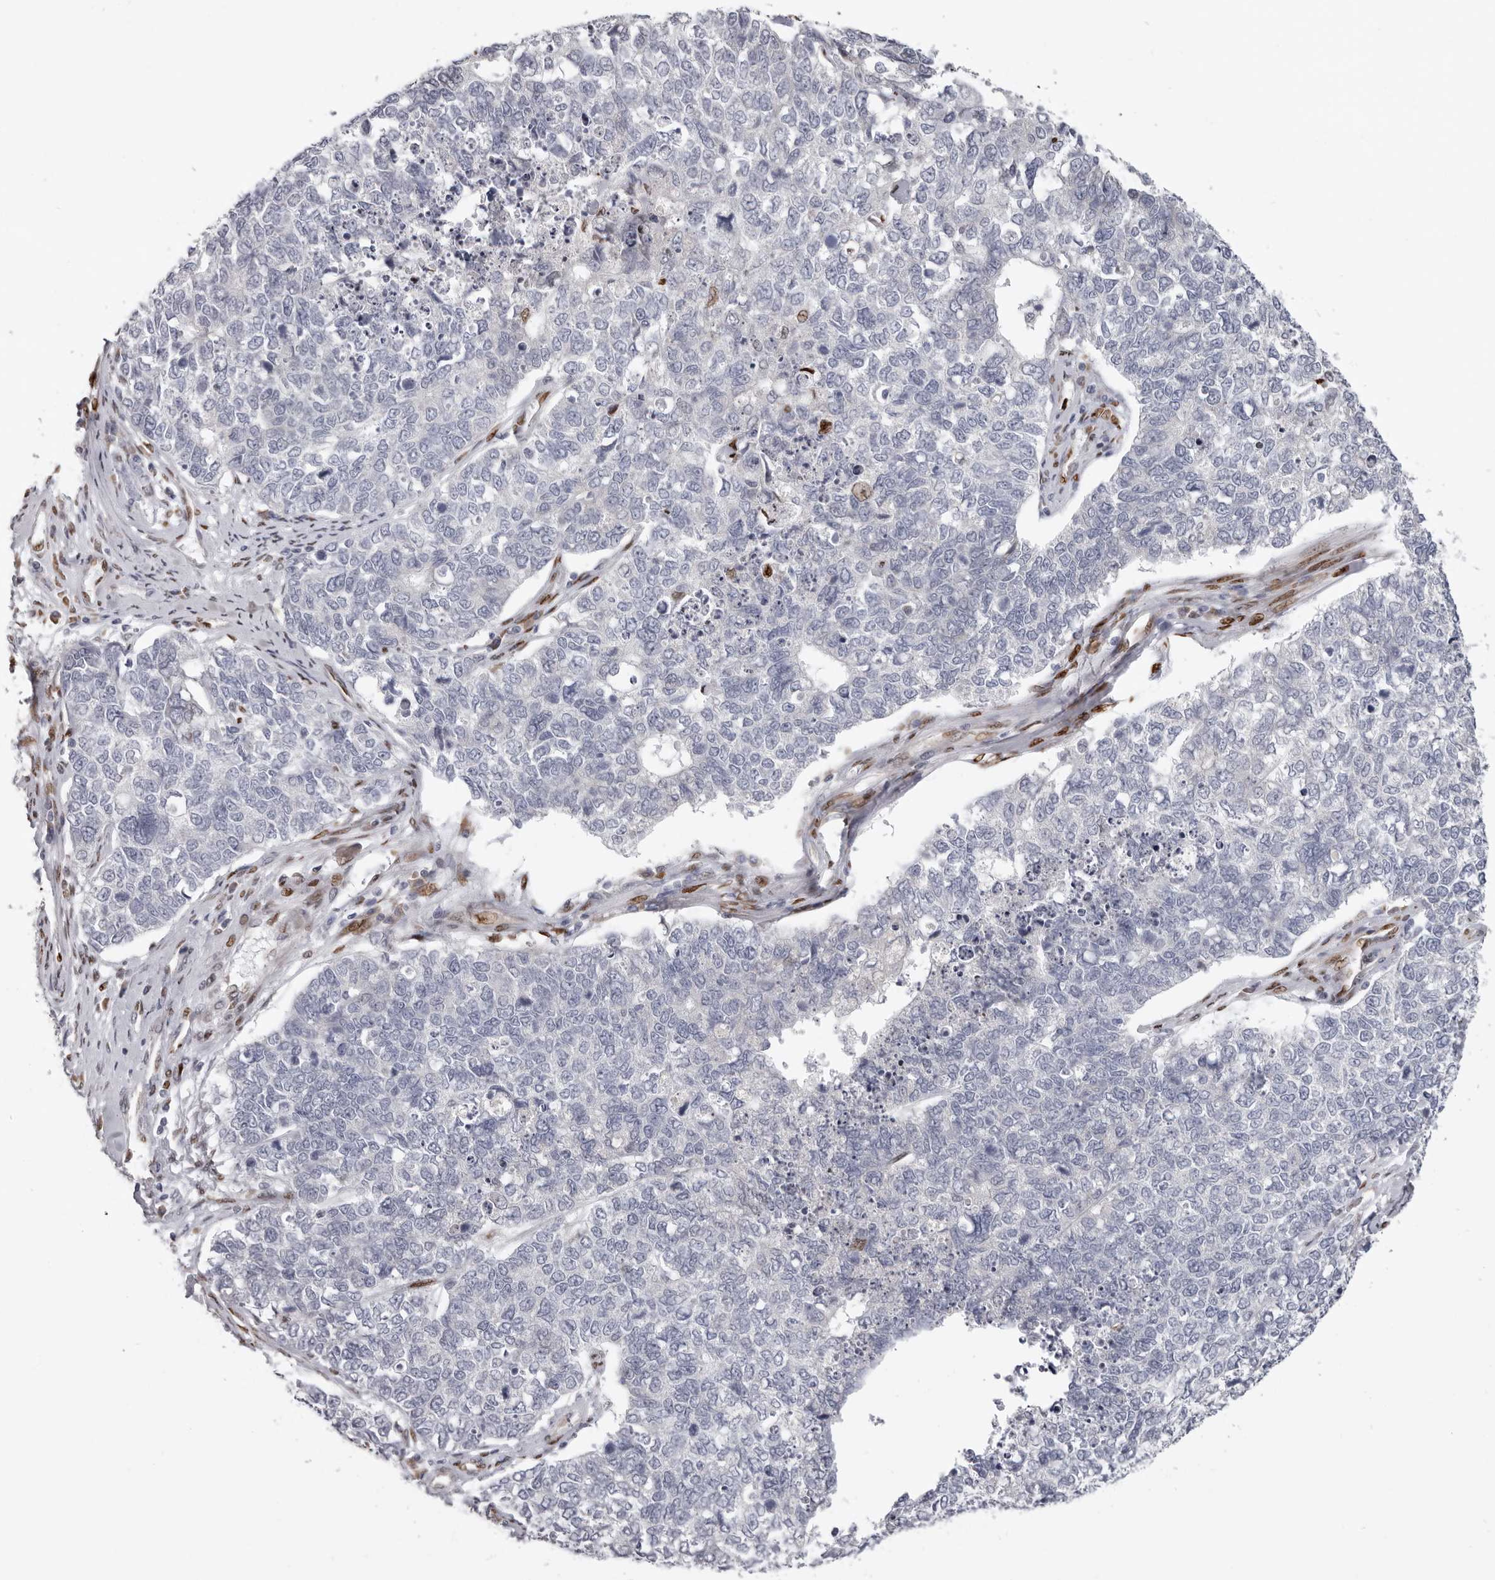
{"staining": {"intensity": "negative", "quantity": "none", "location": "none"}, "tissue": "cervical cancer", "cell_type": "Tumor cells", "image_type": "cancer", "snomed": [{"axis": "morphology", "description": "Squamous cell carcinoma, NOS"}, {"axis": "topography", "description": "Cervix"}], "caption": "Human cervical squamous cell carcinoma stained for a protein using immunohistochemistry (IHC) shows no expression in tumor cells.", "gene": "SRP19", "patient": {"sex": "female", "age": 63}}